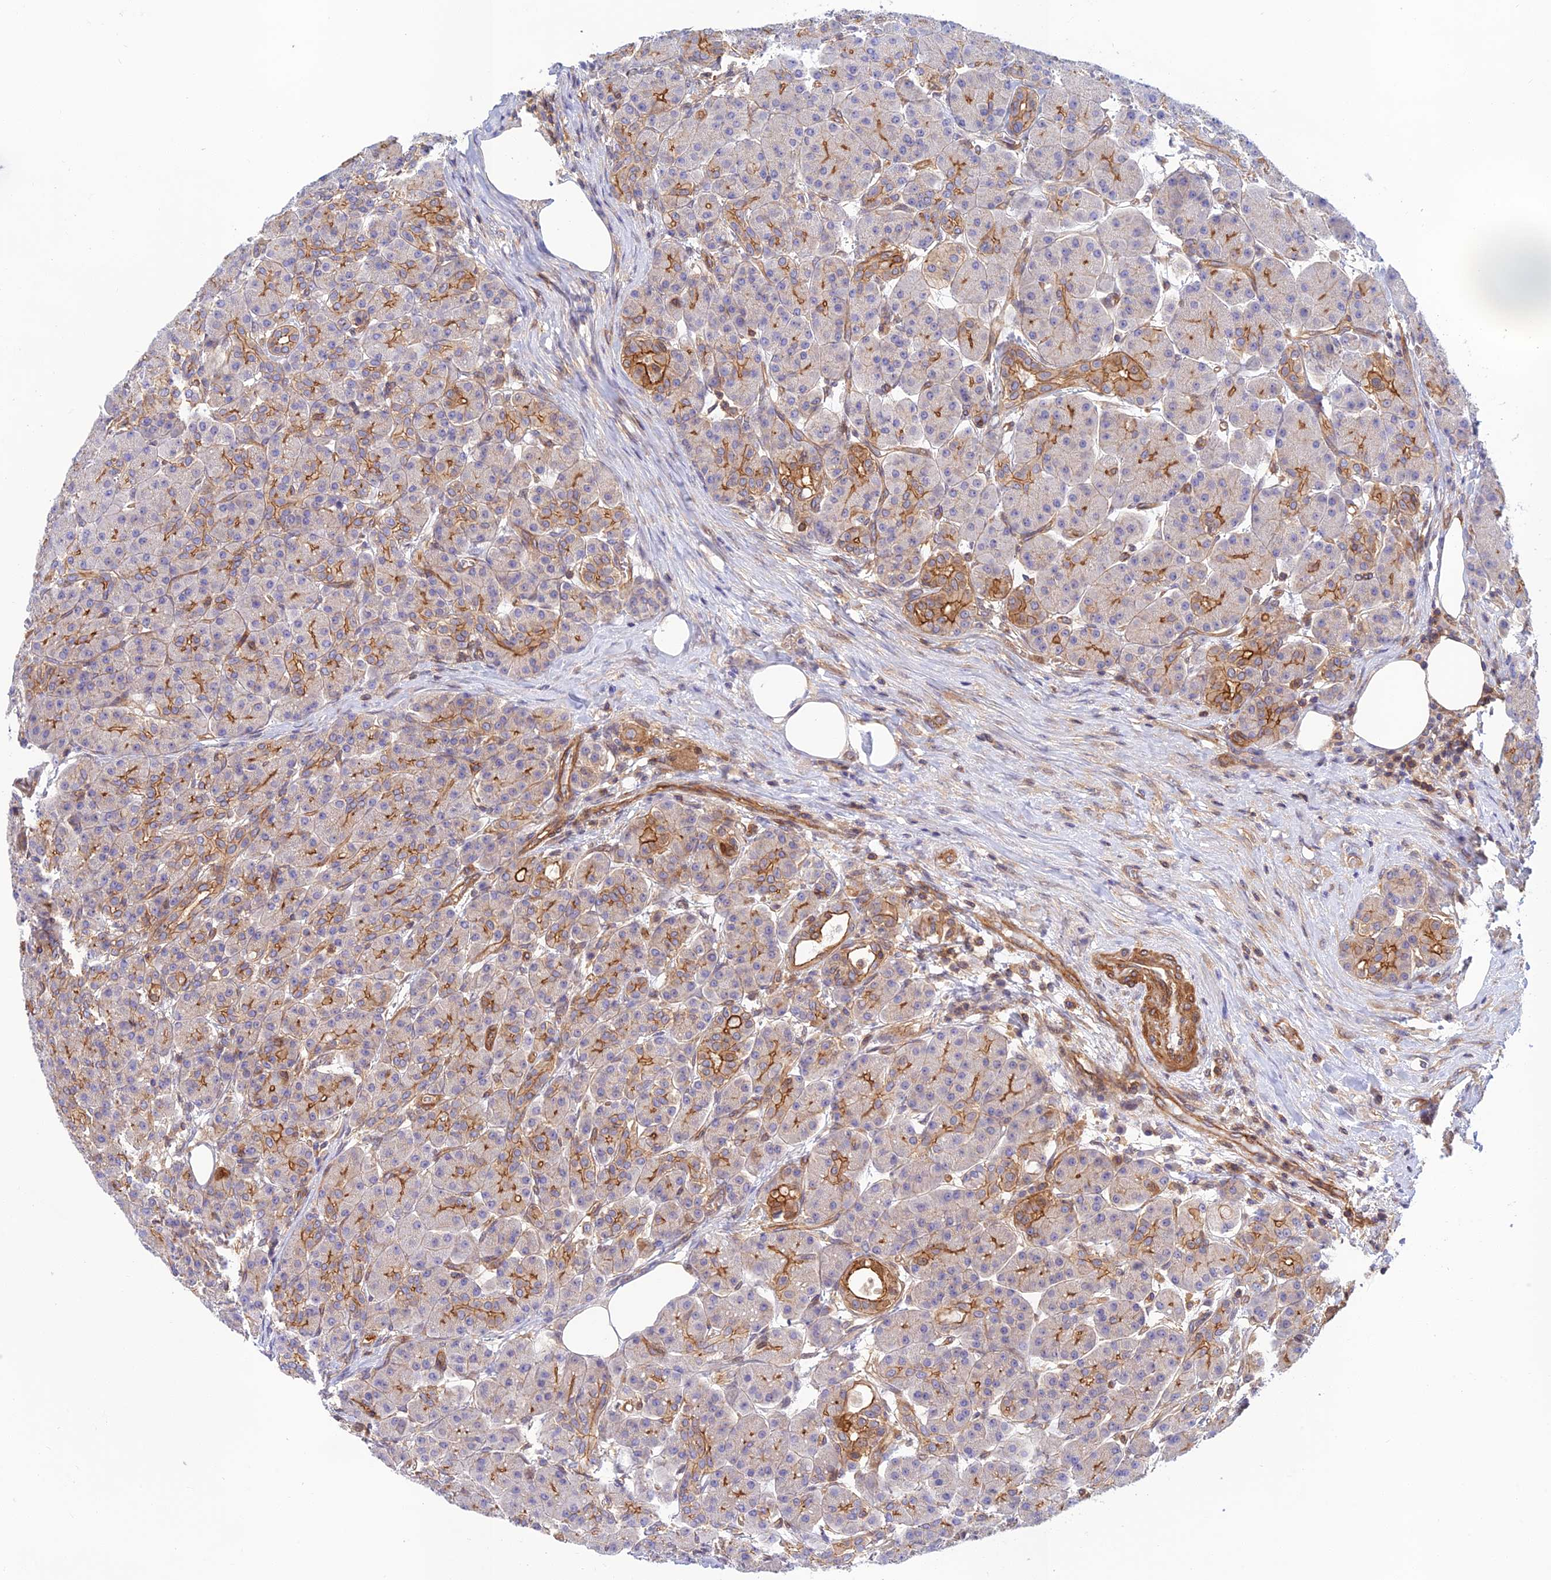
{"staining": {"intensity": "strong", "quantity": "25%-75%", "location": "cytoplasmic/membranous"}, "tissue": "pancreas", "cell_type": "Exocrine glandular cells", "image_type": "normal", "snomed": [{"axis": "morphology", "description": "Normal tissue, NOS"}, {"axis": "topography", "description": "Pancreas"}], "caption": "A brown stain labels strong cytoplasmic/membranous expression of a protein in exocrine glandular cells of unremarkable human pancreas. (DAB (3,3'-diaminobenzidine) = brown stain, brightfield microscopy at high magnification).", "gene": "PPP1R12C", "patient": {"sex": "male", "age": 63}}